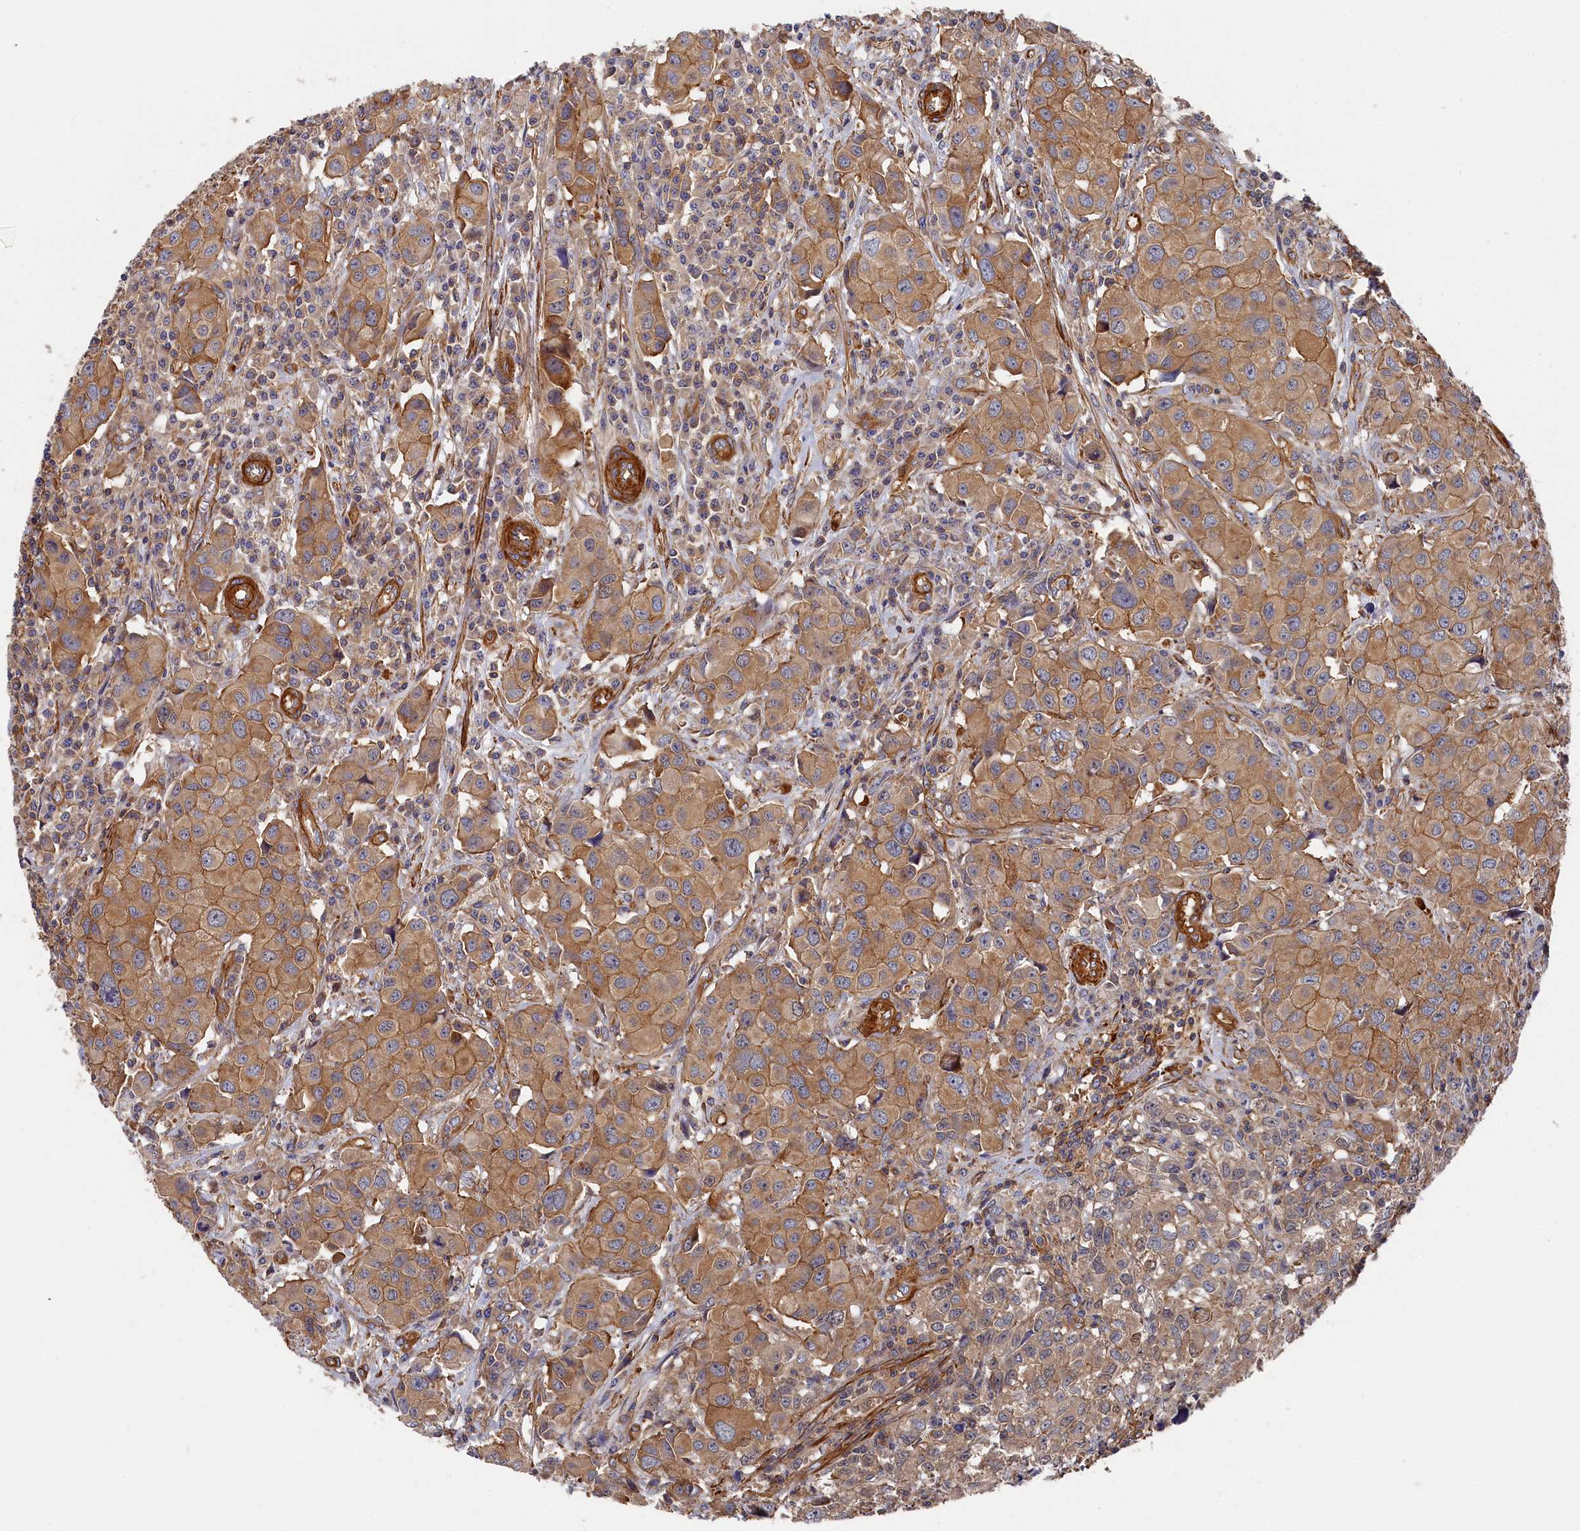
{"staining": {"intensity": "moderate", "quantity": ">75%", "location": "cytoplasmic/membranous"}, "tissue": "urothelial cancer", "cell_type": "Tumor cells", "image_type": "cancer", "snomed": [{"axis": "morphology", "description": "Urothelial carcinoma, High grade"}, {"axis": "topography", "description": "Urinary bladder"}], "caption": "A photomicrograph of urothelial carcinoma (high-grade) stained for a protein shows moderate cytoplasmic/membranous brown staining in tumor cells.", "gene": "LDHD", "patient": {"sex": "female", "age": 75}}